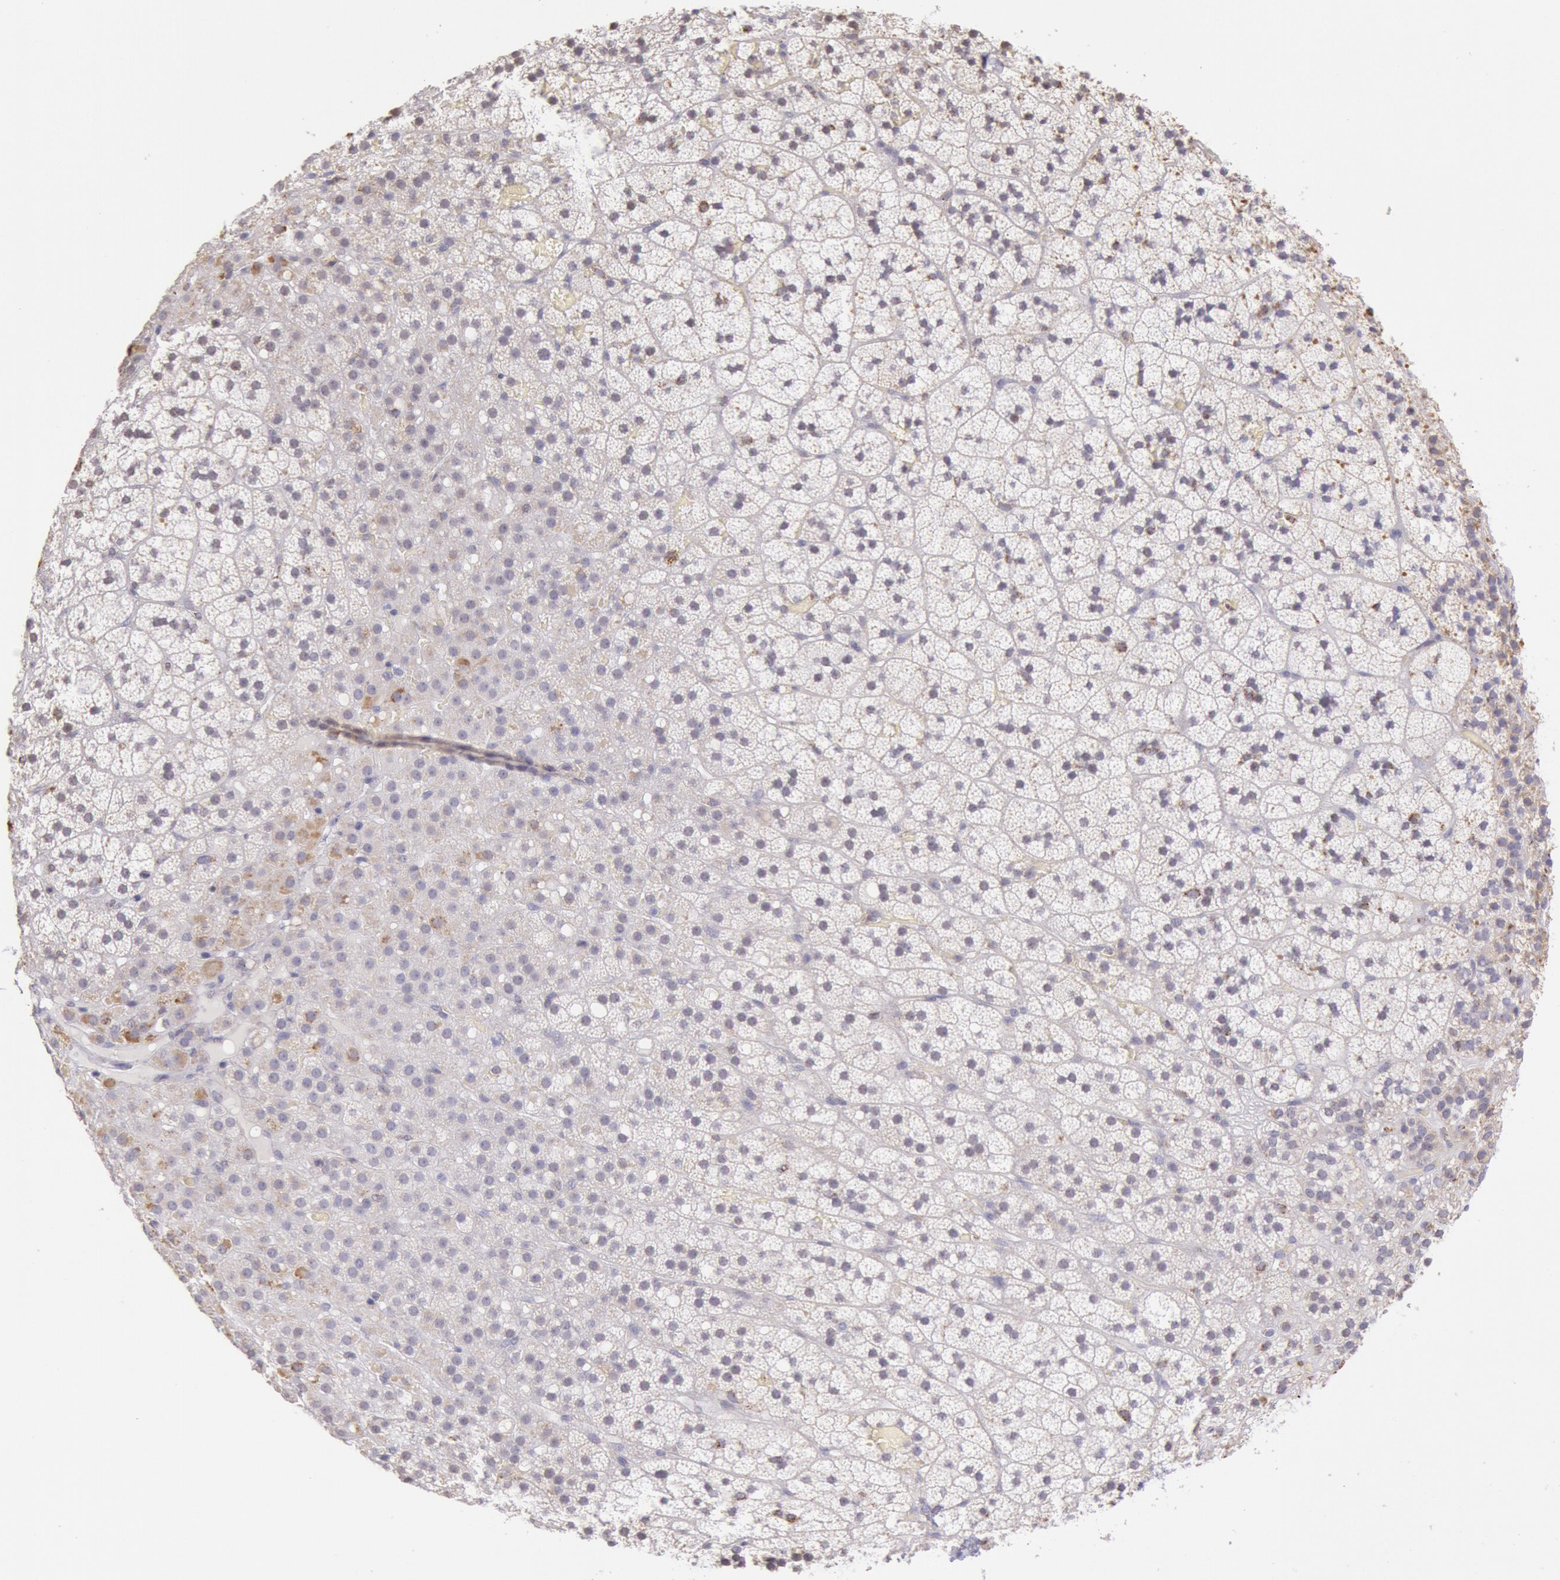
{"staining": {"intensity": "weak", "quantity": "25%-75%", "location": "cytoplasmic/membranous"}, "tissue": "adrenal gland", "cell_type": "Glandular cells", "image_type": "normal", "snomed": [{"axis": "morphology", "description": "Normal tissue, NOS"}, {"axis": "topography", "description": "Adrenal gland"}], "caption": "Adrenal gland stained with IHC displays weak cytoplasmic/membranous positivity in approximately 25%-75% of glandular cells.", "gene": "FRMD6", "patient": {"sex": "male", "age": 35}}